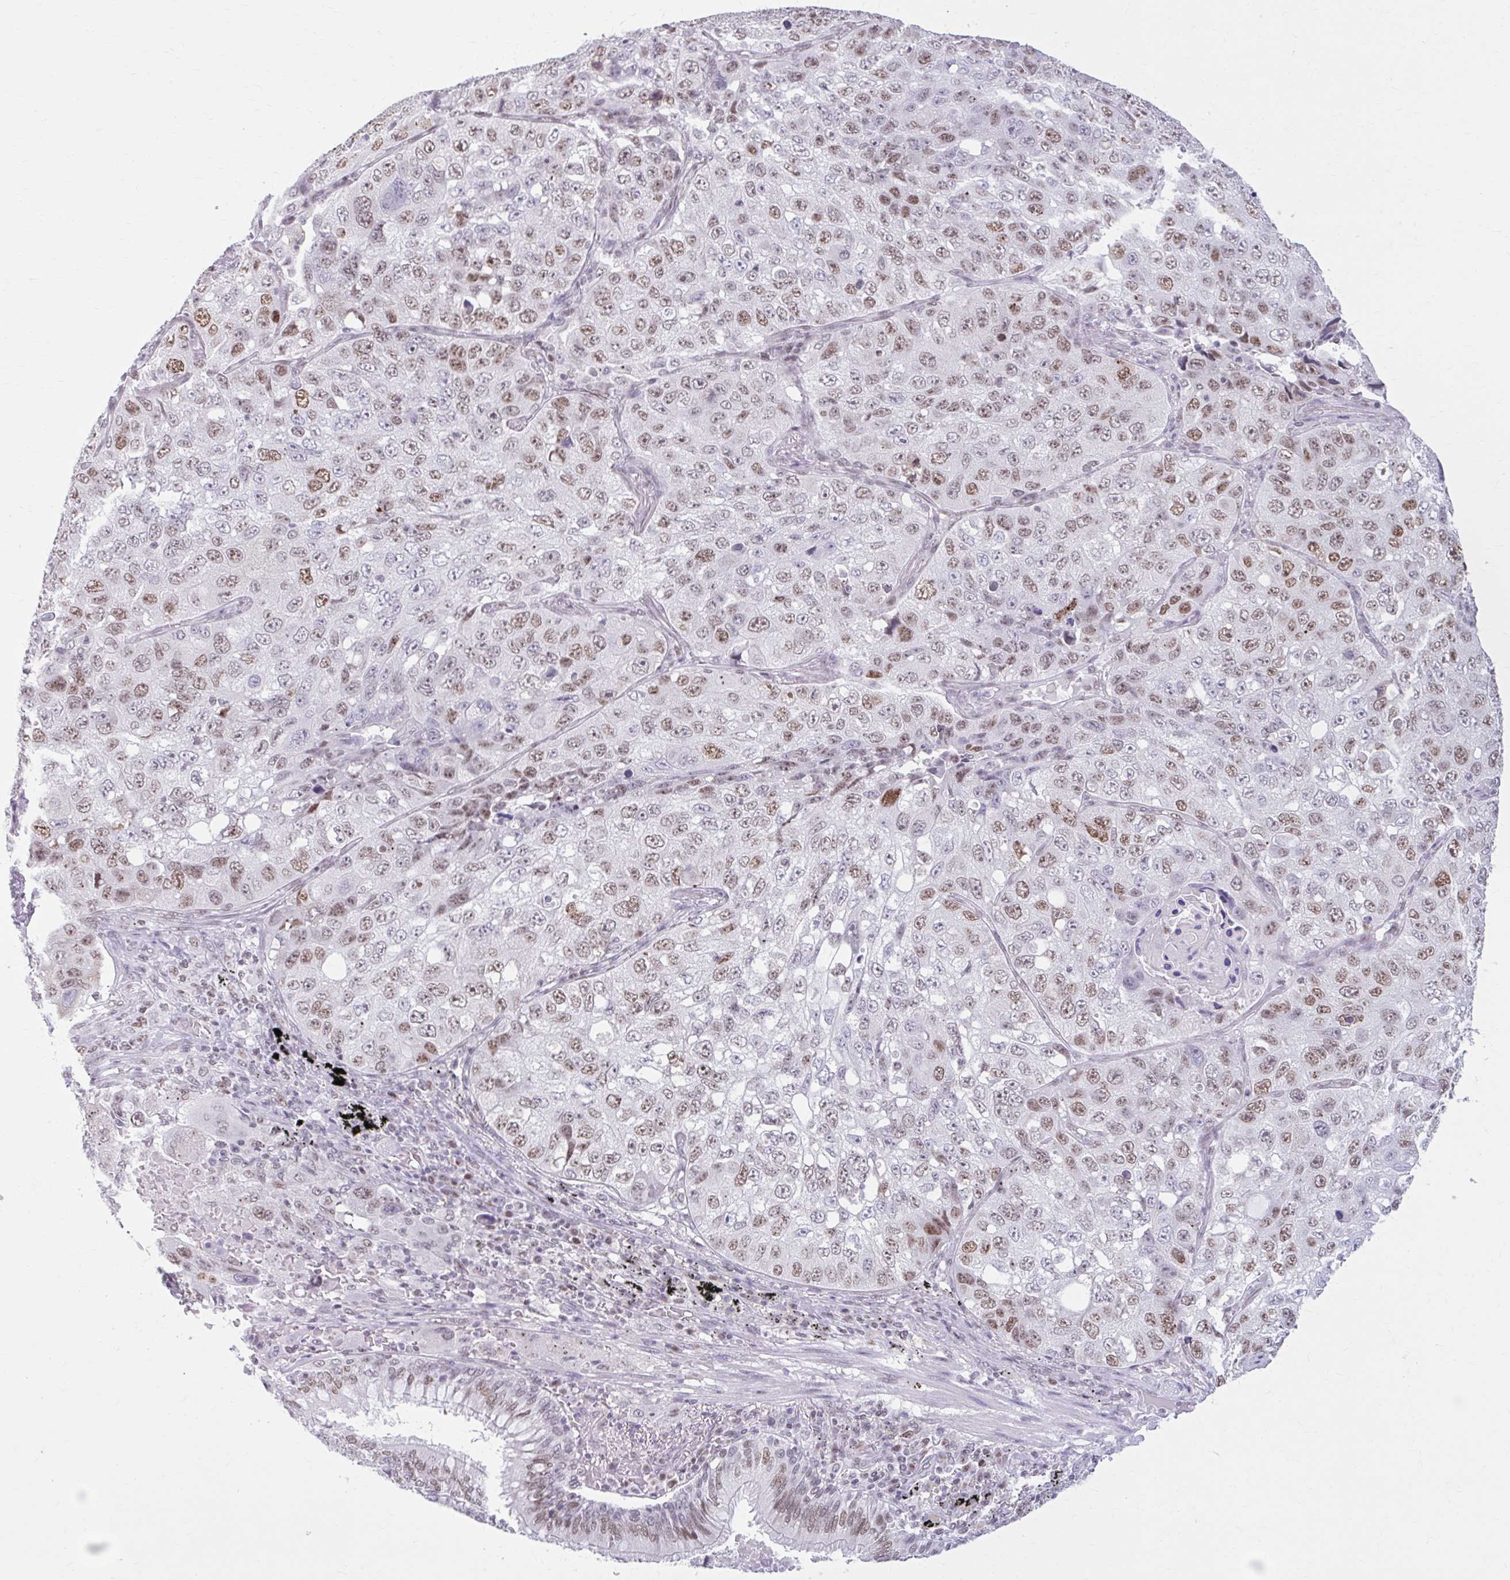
{"staining": {"intensity": "moderate", "quantity": "25%-75%", "location": "nuclear"}, "tissue": "lung cancer", "cell_type": "Tumor cells", "image_type": "cancer", "snomed": [{"axis": "morphology", "description": "Squamous cell carcinoma, NOS"}, {"axis": "topography", "description": "Lung"}], "caption": "Protein staining by immunohistochemistry reveals moderate nuclear positivity in about 25%-75% of tumor cells in lung squamous cell carcinoma.", "gene": "PABIR1", "patient": {"sex": "male", "age": 60}}